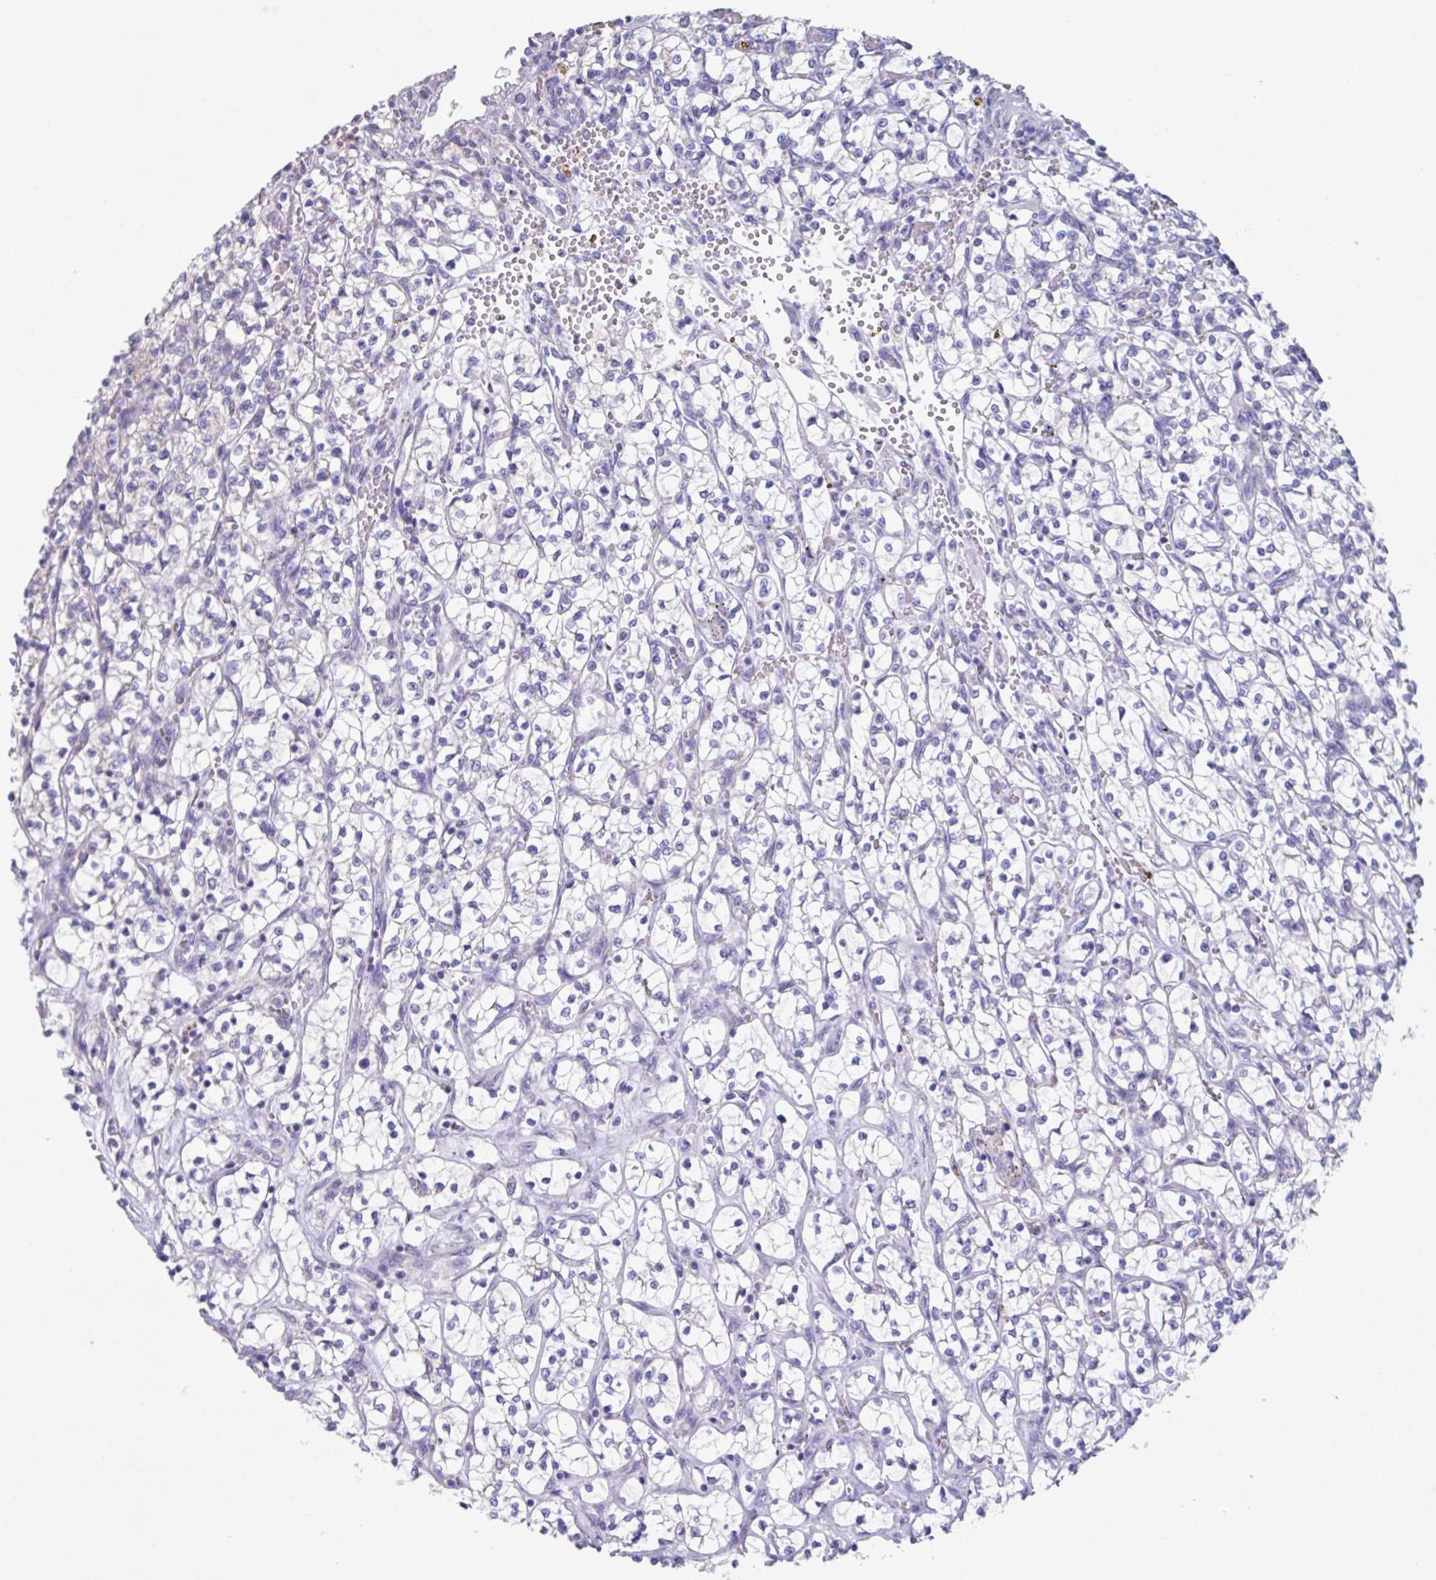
{"staining": {"intensity": "negative", "quantity": "none", "location": "none"}, "tissue": "renal cancer", "cell_type": "Tumor cells", "image_type": "cancer", "snomed": [{"axis": "morphology", "description": "Adenocarcinoma, NOS"}, {"axis": "topography", "description": "Kidney"}], "caption": "DAB immunohistochemical staining of human adenocarcinoma (renal) exhibits no significant expression in tumor cells.", "gene": "CHMP5", "patient": {"sex": "female", "age": 64}}